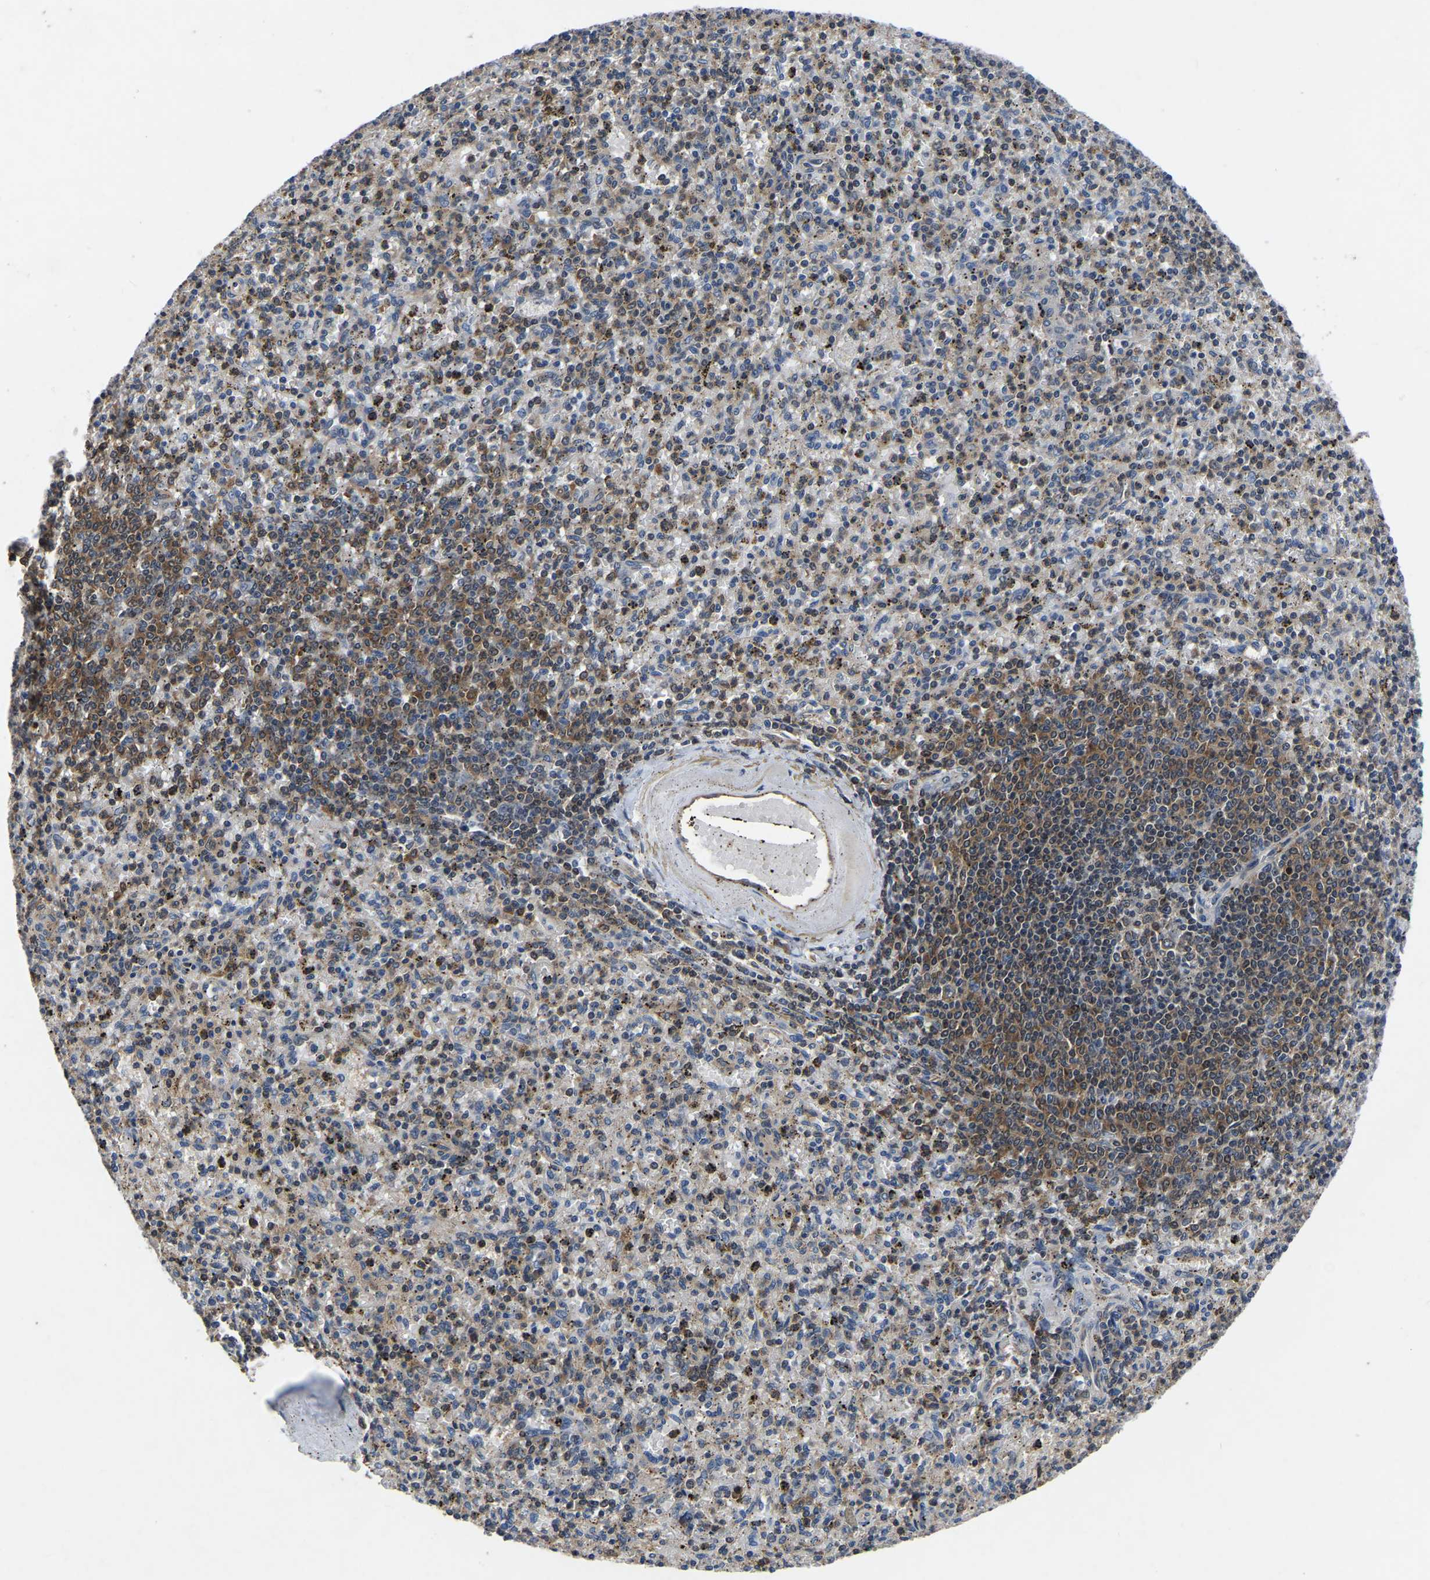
{"staining": {"intensity": "moderate", "quantity": "25%-75%", "location": "cytoplasmic/membranous"}, "tissue": "spleen", "cell_type": "Cells in red pulp", "image_type": "normal", "snomed": [{"axis": "morphology", "description": "Normal tissue, NOS"}, {"axis": "topography", "description": "Spleen"}], "caption": "An image of spleen stained for a protein demonstrates moderate cytoplasmic/membranous brown staining in cells in red pulp. The staining was performed using DAB to visualize the protein expression in brown, while the nuclei were stained in blue with hematoxylin (Magnification: 20x).", "gene": "FGD5", "patient": {"sex": "male", "age": 72}}